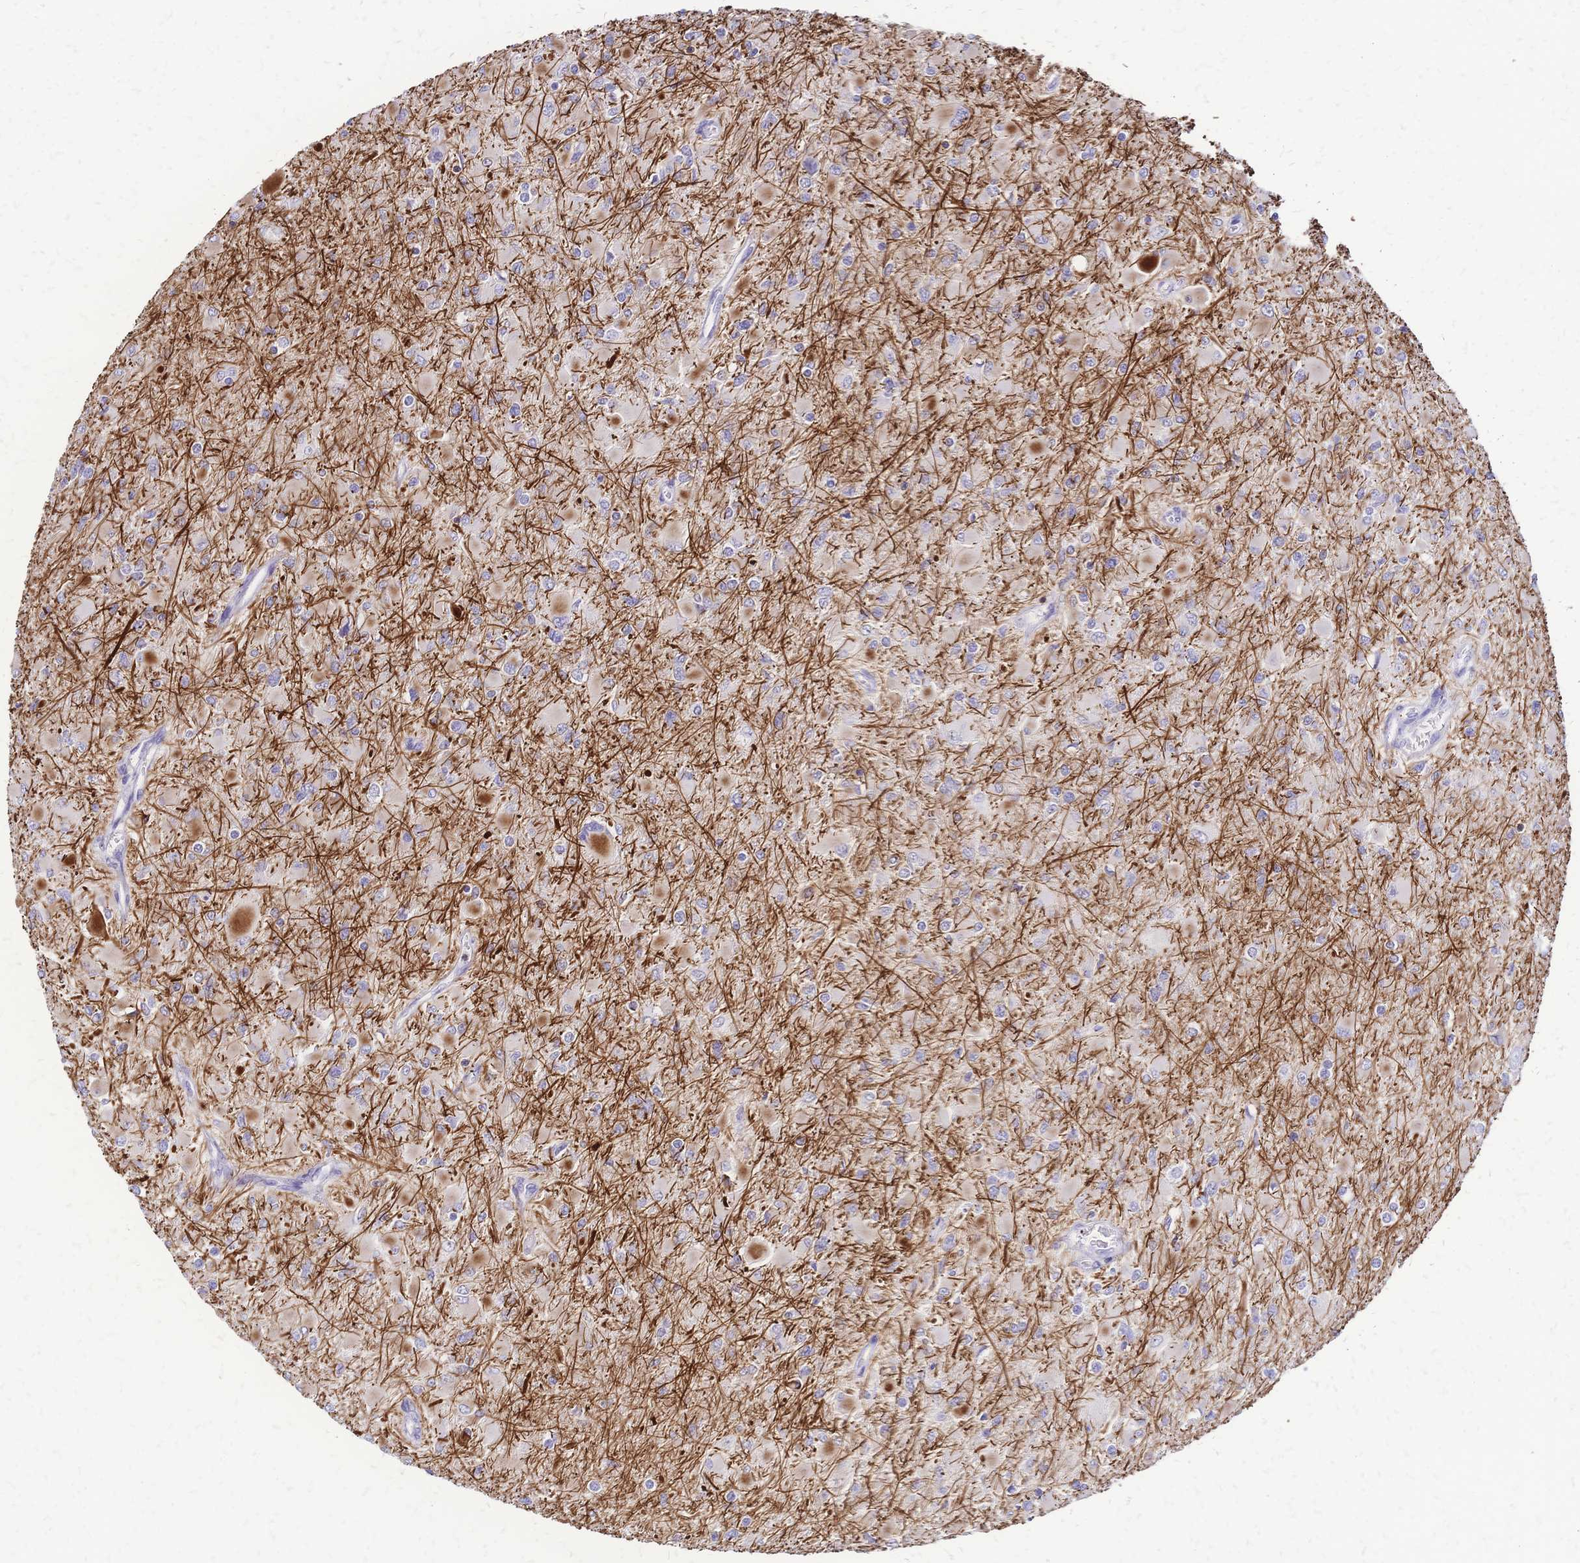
{"staining": {"intensity": "negative", "quantity": "none", "location": "none"}, "tissue": "glioma", "cell_type": "Tumor cells", "image_type": "cancer", "snomed": [{"axis": "morphology", "description": "Glioma, malignant, High grade"}, {"axis": "topography", "description": "Cerebral cortex"}], "caption": "Protein analysis of glioma shows no significant staining in tumor cells.", "gene": "IL2RA", "patient": {"sex": "female", "age": 36}}